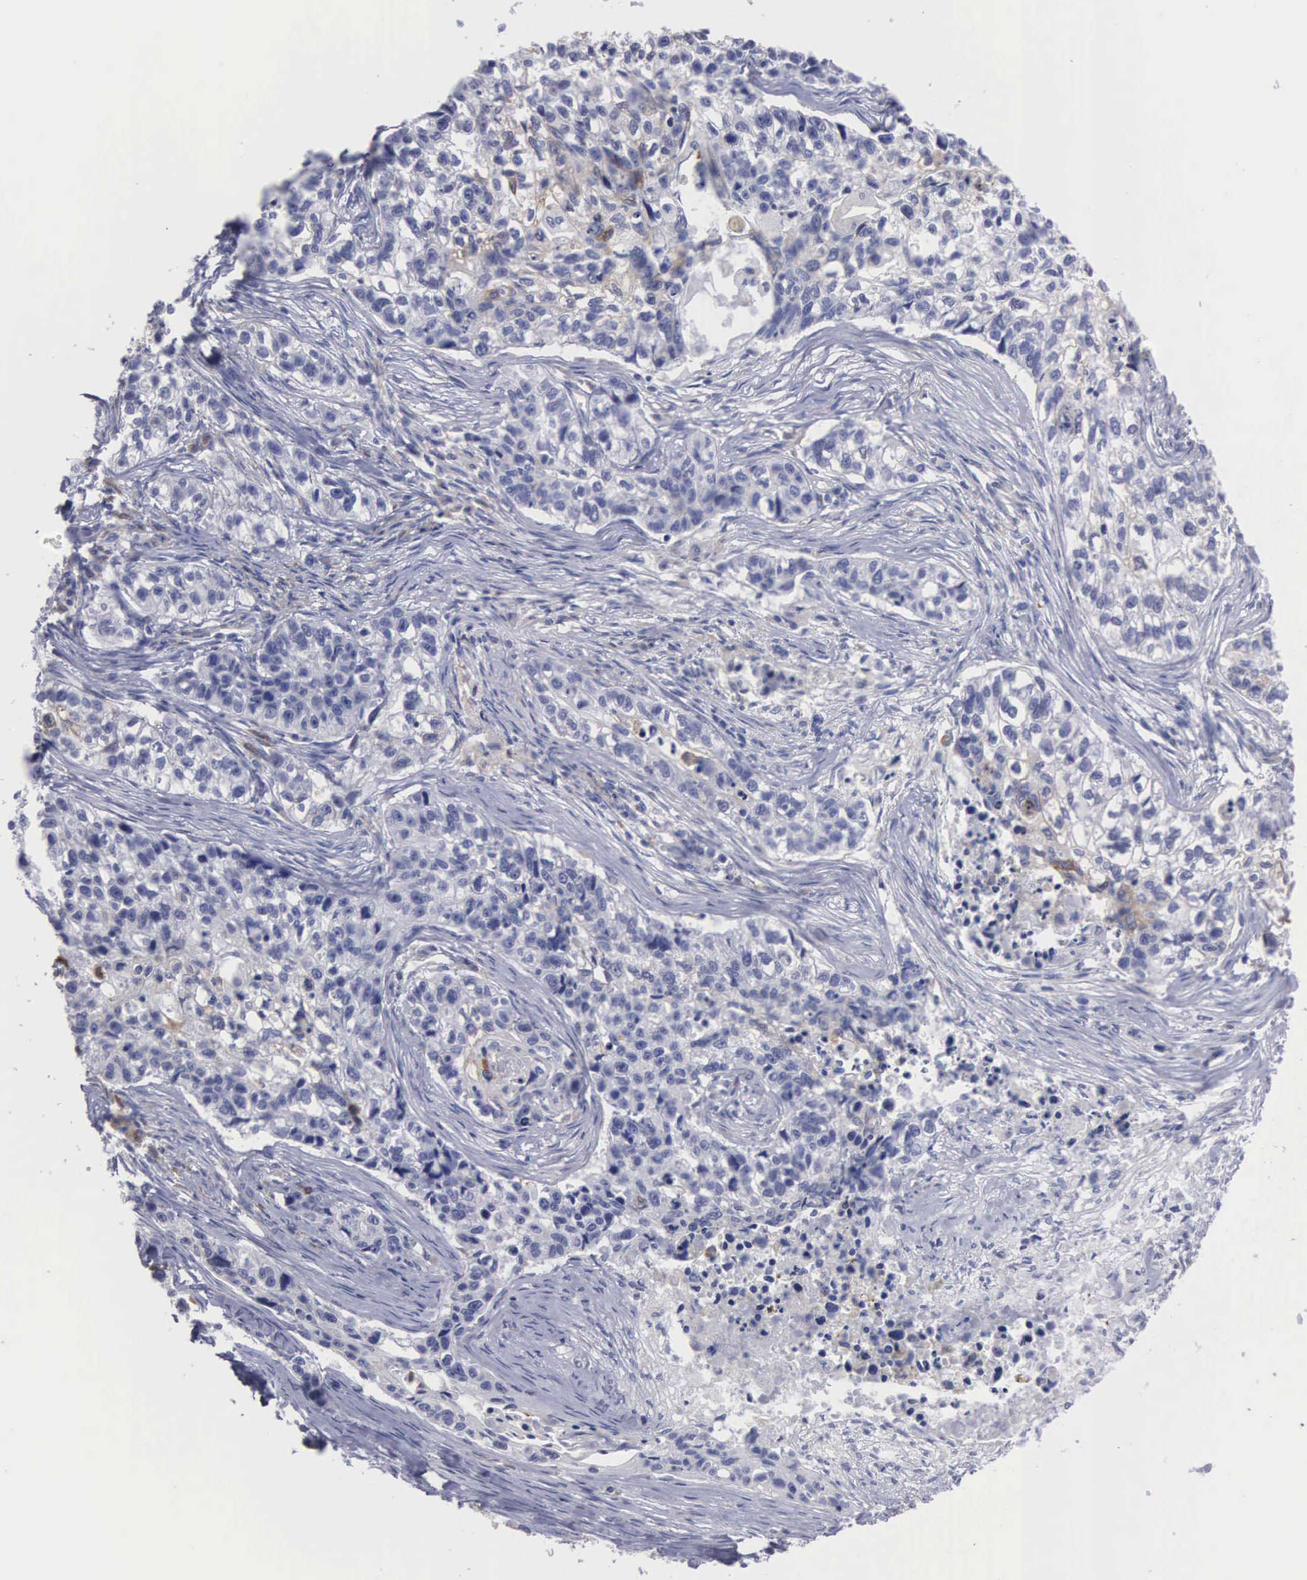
{"staining": {"intensity": "negative", "quantity": "none", "location": "none"}, "tissue": "lung cancer", "cell_type": "Tumor cells", "image_type": "cancer", "snomed": [{"axis": "morphology", "description": "Squamous cell carcinoma, NOS"}, {"axis": "topography", "description": "Lymph node"}, {"axis": "topography", "description": "Lung"}], "caption": "Micrograph shows no protein positivity in tumor cells of lung squamous cell carcinoma tissue.", "gene": "LIN52", "patient": {"sex": "male", "age": 74}}